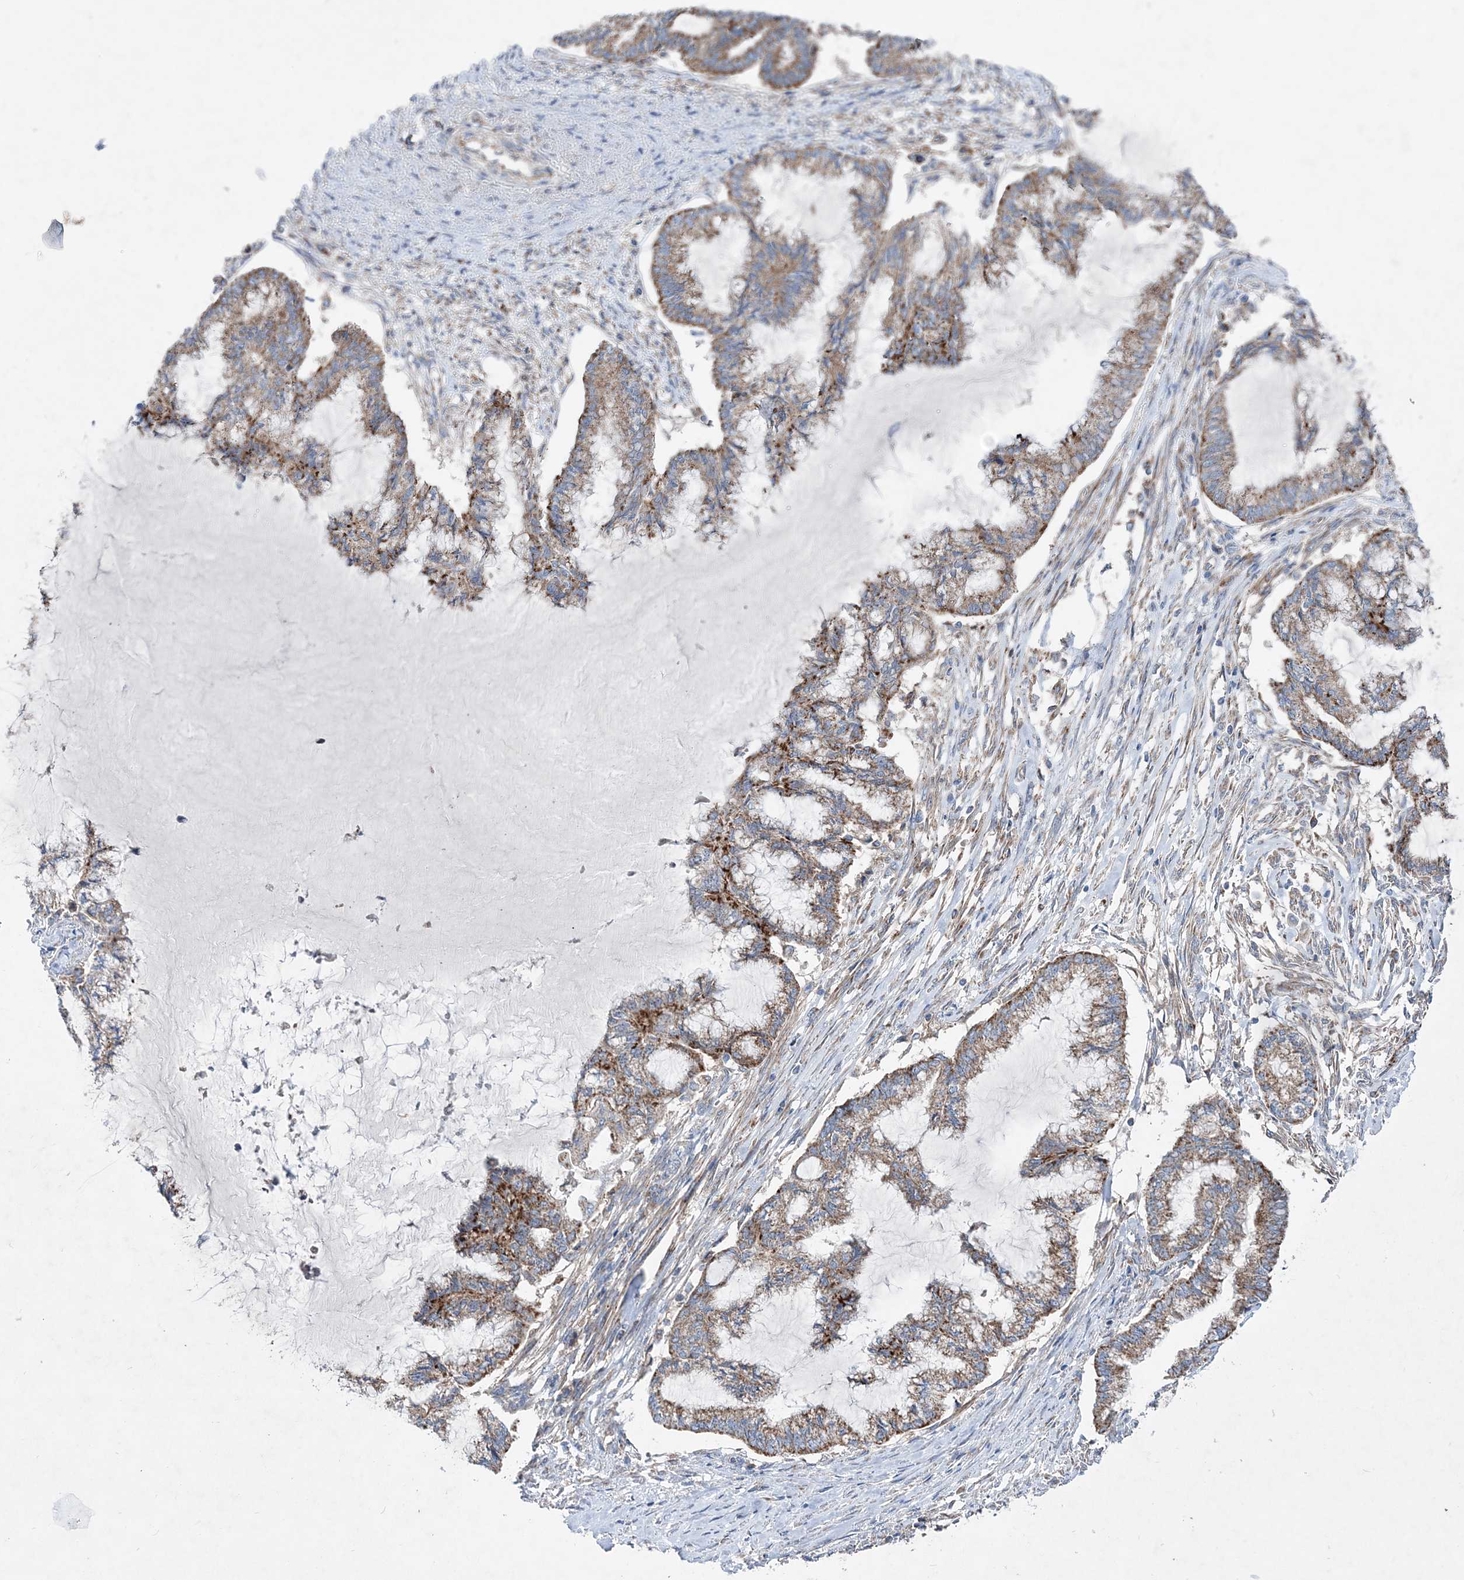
{"staining": {"intensity": "moderate", "quantity": ">75%", "location": "cytoplasmic/membranous"}, "tissue": "endometrial cancer", "cell_type": "Tumor cells", "image_type": "cancer", "snomed": [{"axis": "morphology", "description": "Adenocarcinoma, NOS"}, {"axis": "topography", "description": "Endometrium"}], "caption": "Immunohistochemistry micrograph of adenocarcinoma (endometrial) stained for a protein (brown), which exhibits medium levels of moderate cytoplasmic/membranous positivity in about >75% of tumor cells.", "gene": "NGLY1", "patient": {"sex": "female", "age": 86}}